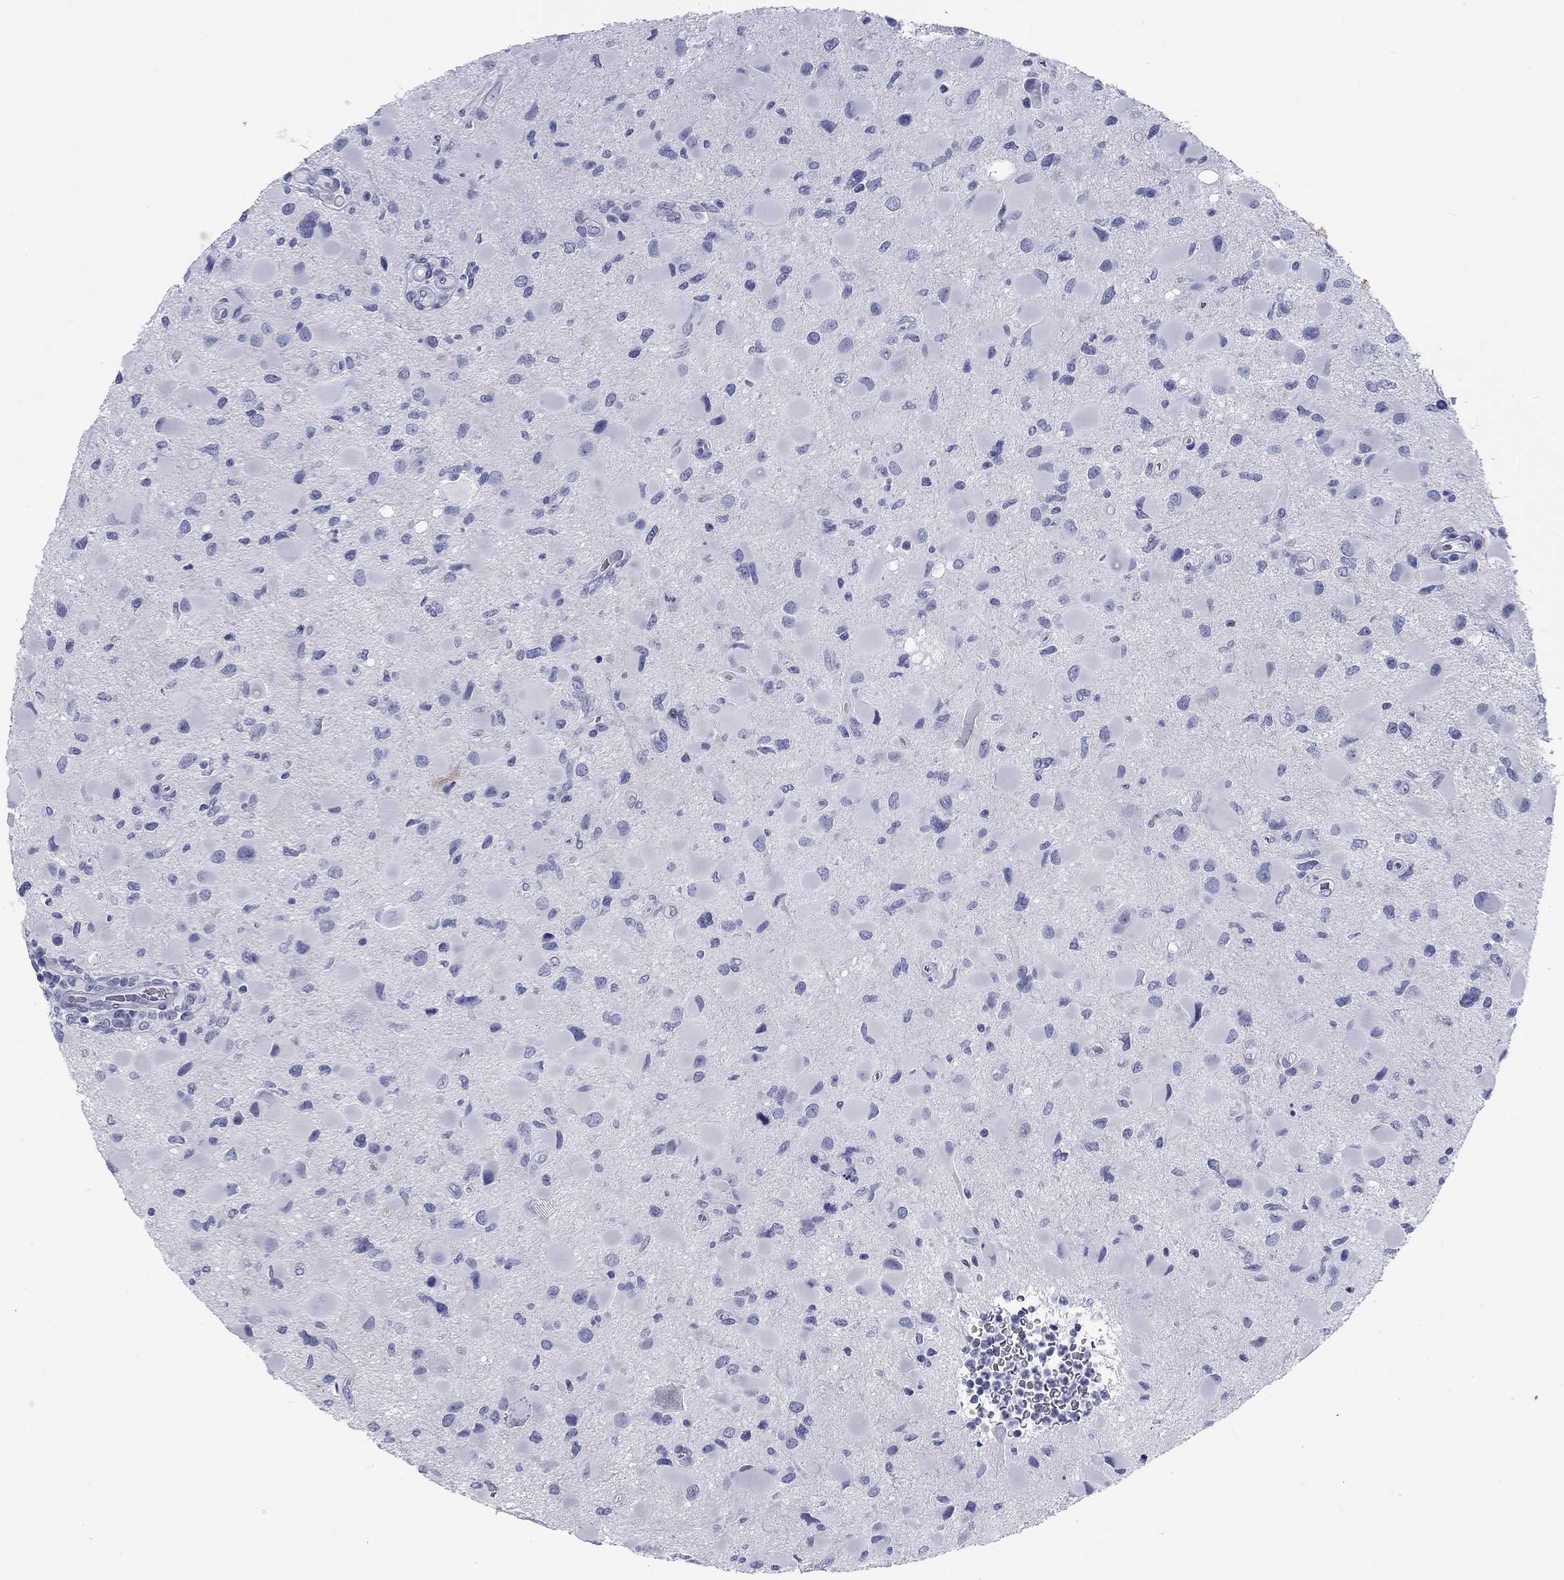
{"staining": {"intensity": "negative", "quantity": "none", "location": "none"}, "tissue": "glioma", "cell_type": "Tumor cells", "image_type": "cancer", "snomed": [{"axis": "morphology", "description": "Glioma, malignant, Low grade"}, {"axis": "topography", "description": "Brain"}], "caption": "This photomicrograph is of malignant glioma (low-grade) stained with IHC to label a protein in brown with the nuclei are counter-stained blue. There is no staining in tumor cells. (IHC, brightfield microscopy, high magnification).", "gene": "CALB1", "patient": {"sex": "female", "age": 32}}